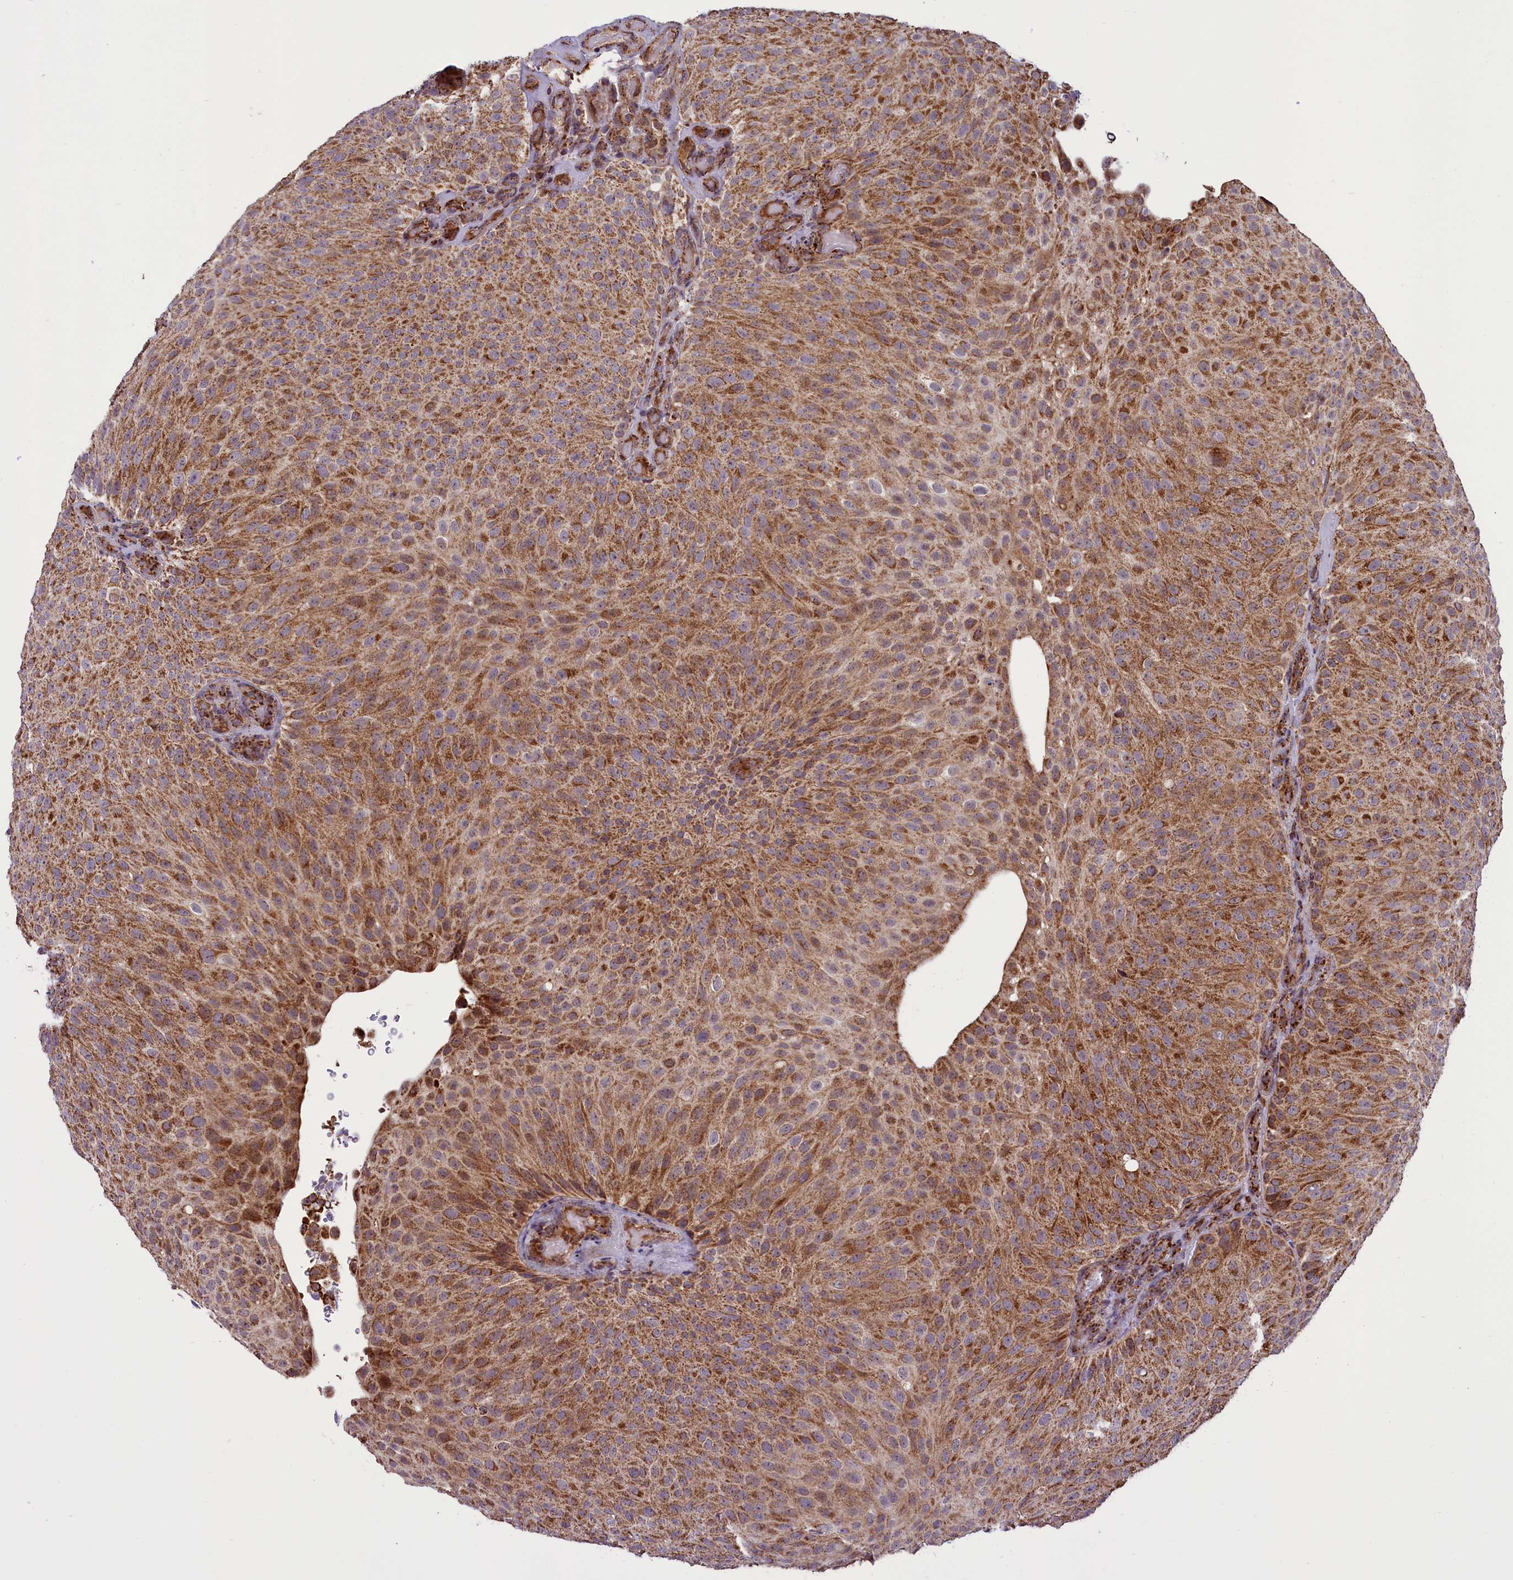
{"staining": {"intensity": "moderate", "quantity": ">75%", "location": "cytoplasmic/membranous"}, "tissue": "urothelial cancer", "cell_type": "Tumor cells", "image_type": "cancer", "snomed": [{"axis": "morphology", "description": "Urothelial carcinoma, Low grade"}, {"axis": "topography", "description": "Urinary bladder"}], "caption": "Urothelial cancer tissue displays moderate cytoplasmic/membranous positivity in approximately >75% of tumor cells, visualized by immunohistochemistry.", "gene": "GLRX5", "patient": {"sex": "male", "age": 78}}